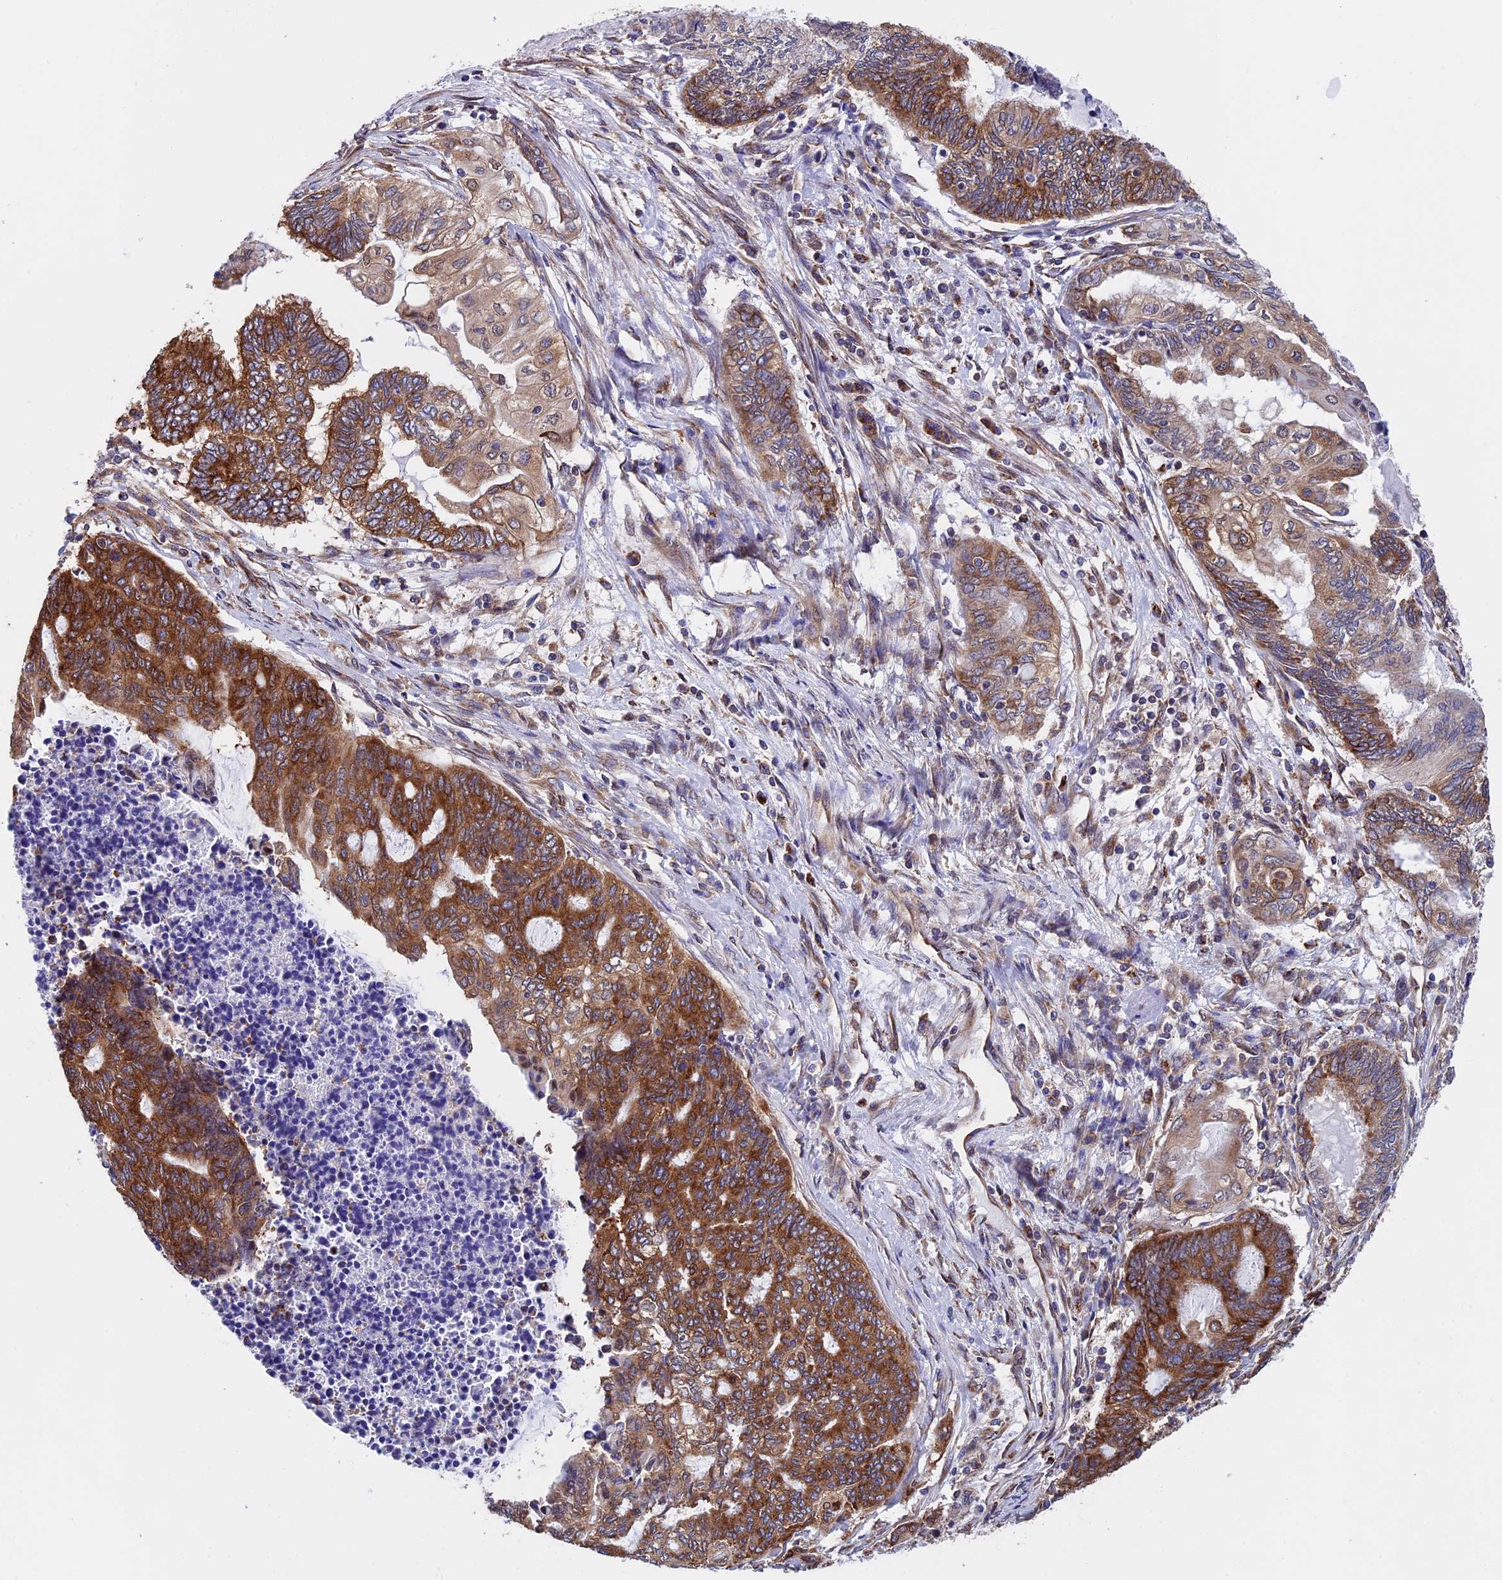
{"staining": {"intensity": "strong", "quantity": "25%-75%", "location": "cytoplasmic/membranous"}, "tissue": "endometrial cancer", "cell_type": "Tumor cells", "image_type": "cancer", "snomed": [{"axis": "morphology", "description": "Adenocarcinoma, NOS"}, {"axis": "topography", "description": "Uterus"}, {"axis": "topography", "description": "Endometrium"}], "caption": "Immunohistochemistry of endometrial cancer (adenocarcinoma) reveals high levels of strong cytoplasmic/membranous positivity in about 25%-75% of tumor cells.", "gene": "SLC9A5", "patient": {"sex": "female", "age": 70}}